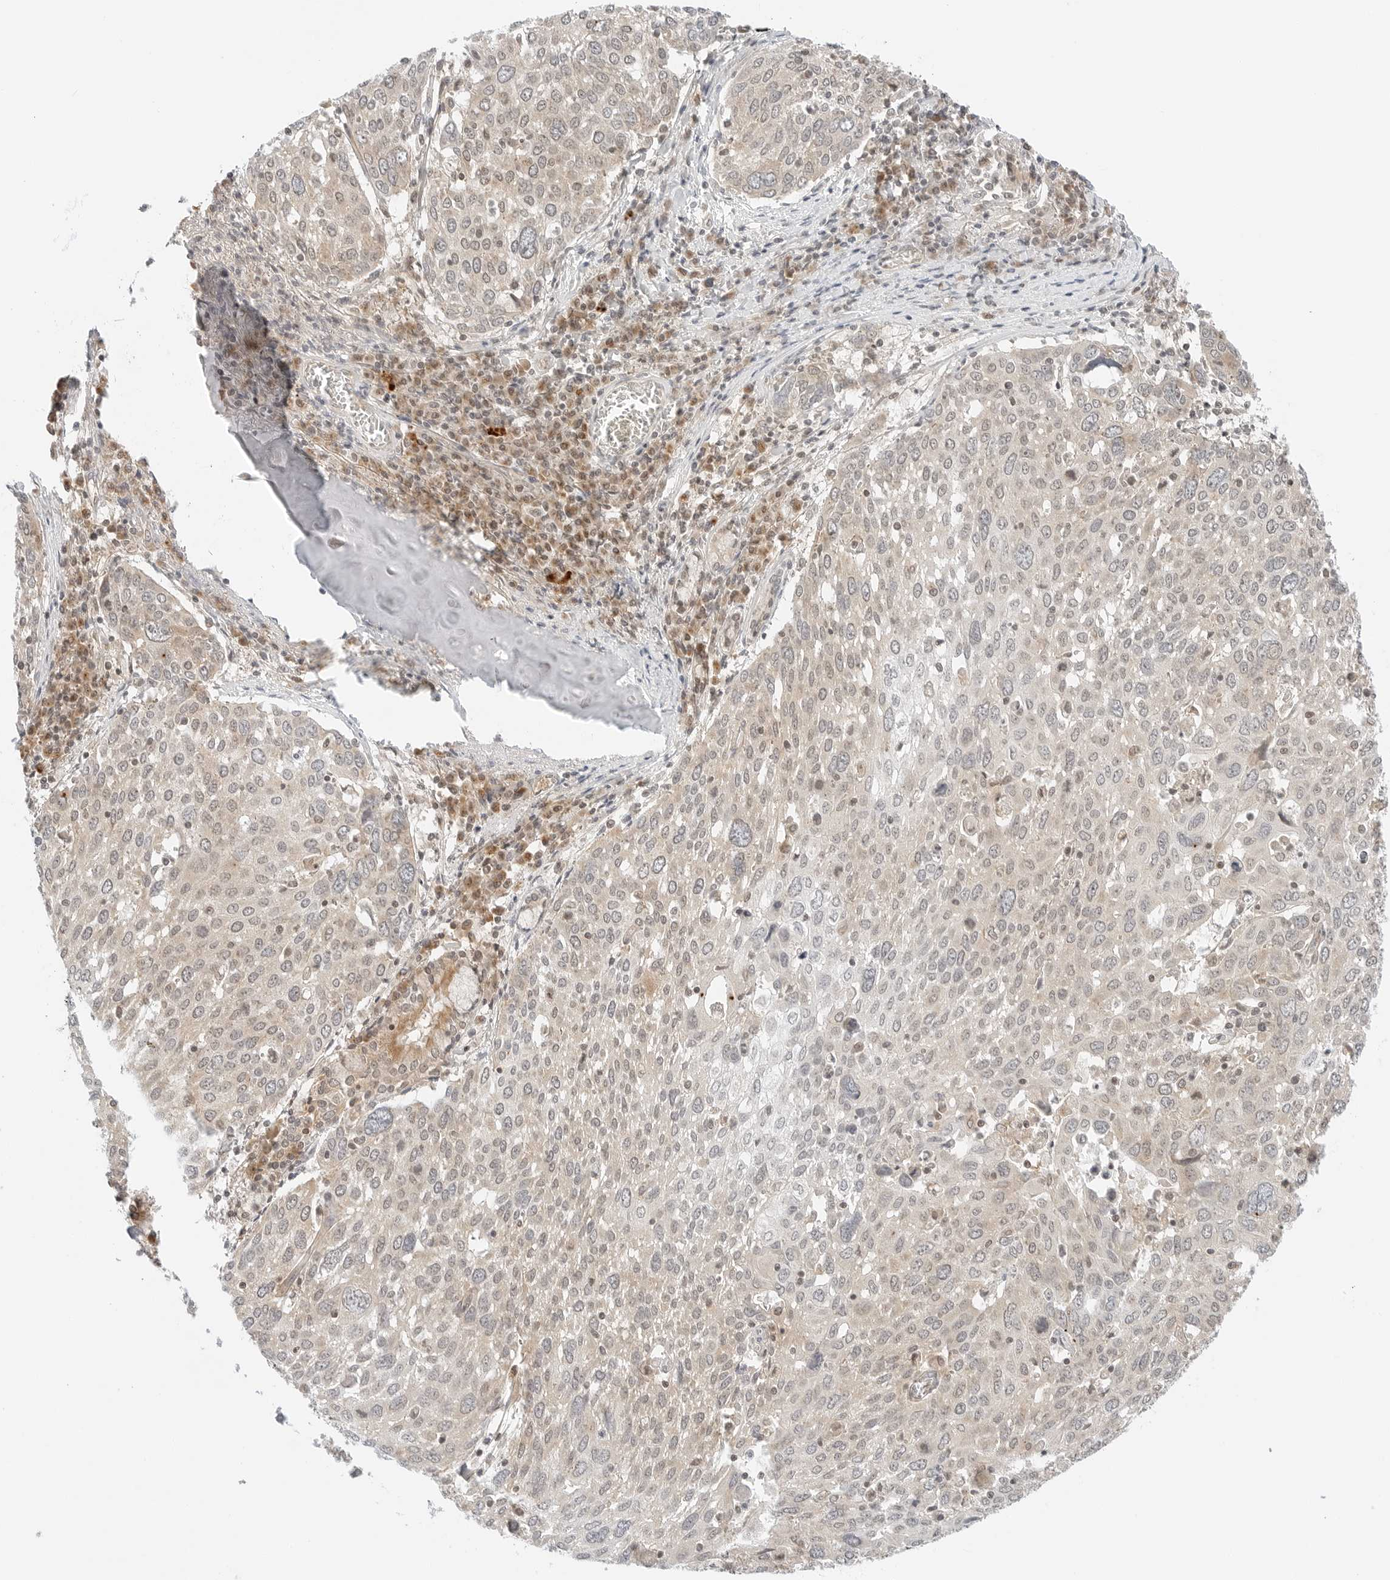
{"staining": {"intensity": "weak", "quantity": "<25%", "location": "cytoplasmic/membranous"}, "tissue": "lung cancer", "cell_type": "Tumor cells", "image_type": "cancer", "snomed": [{"axis": "morphology", "description": "Squamous cell carcinoma, NOS"}, {"axis": "topography", "description": "Lung"}], "caption": "Immunohistochemistry of lung cancer demonstrates no expression in tumor cells.", "gene": "IQCC", "patient": {"sex": "male", "age": 65}}